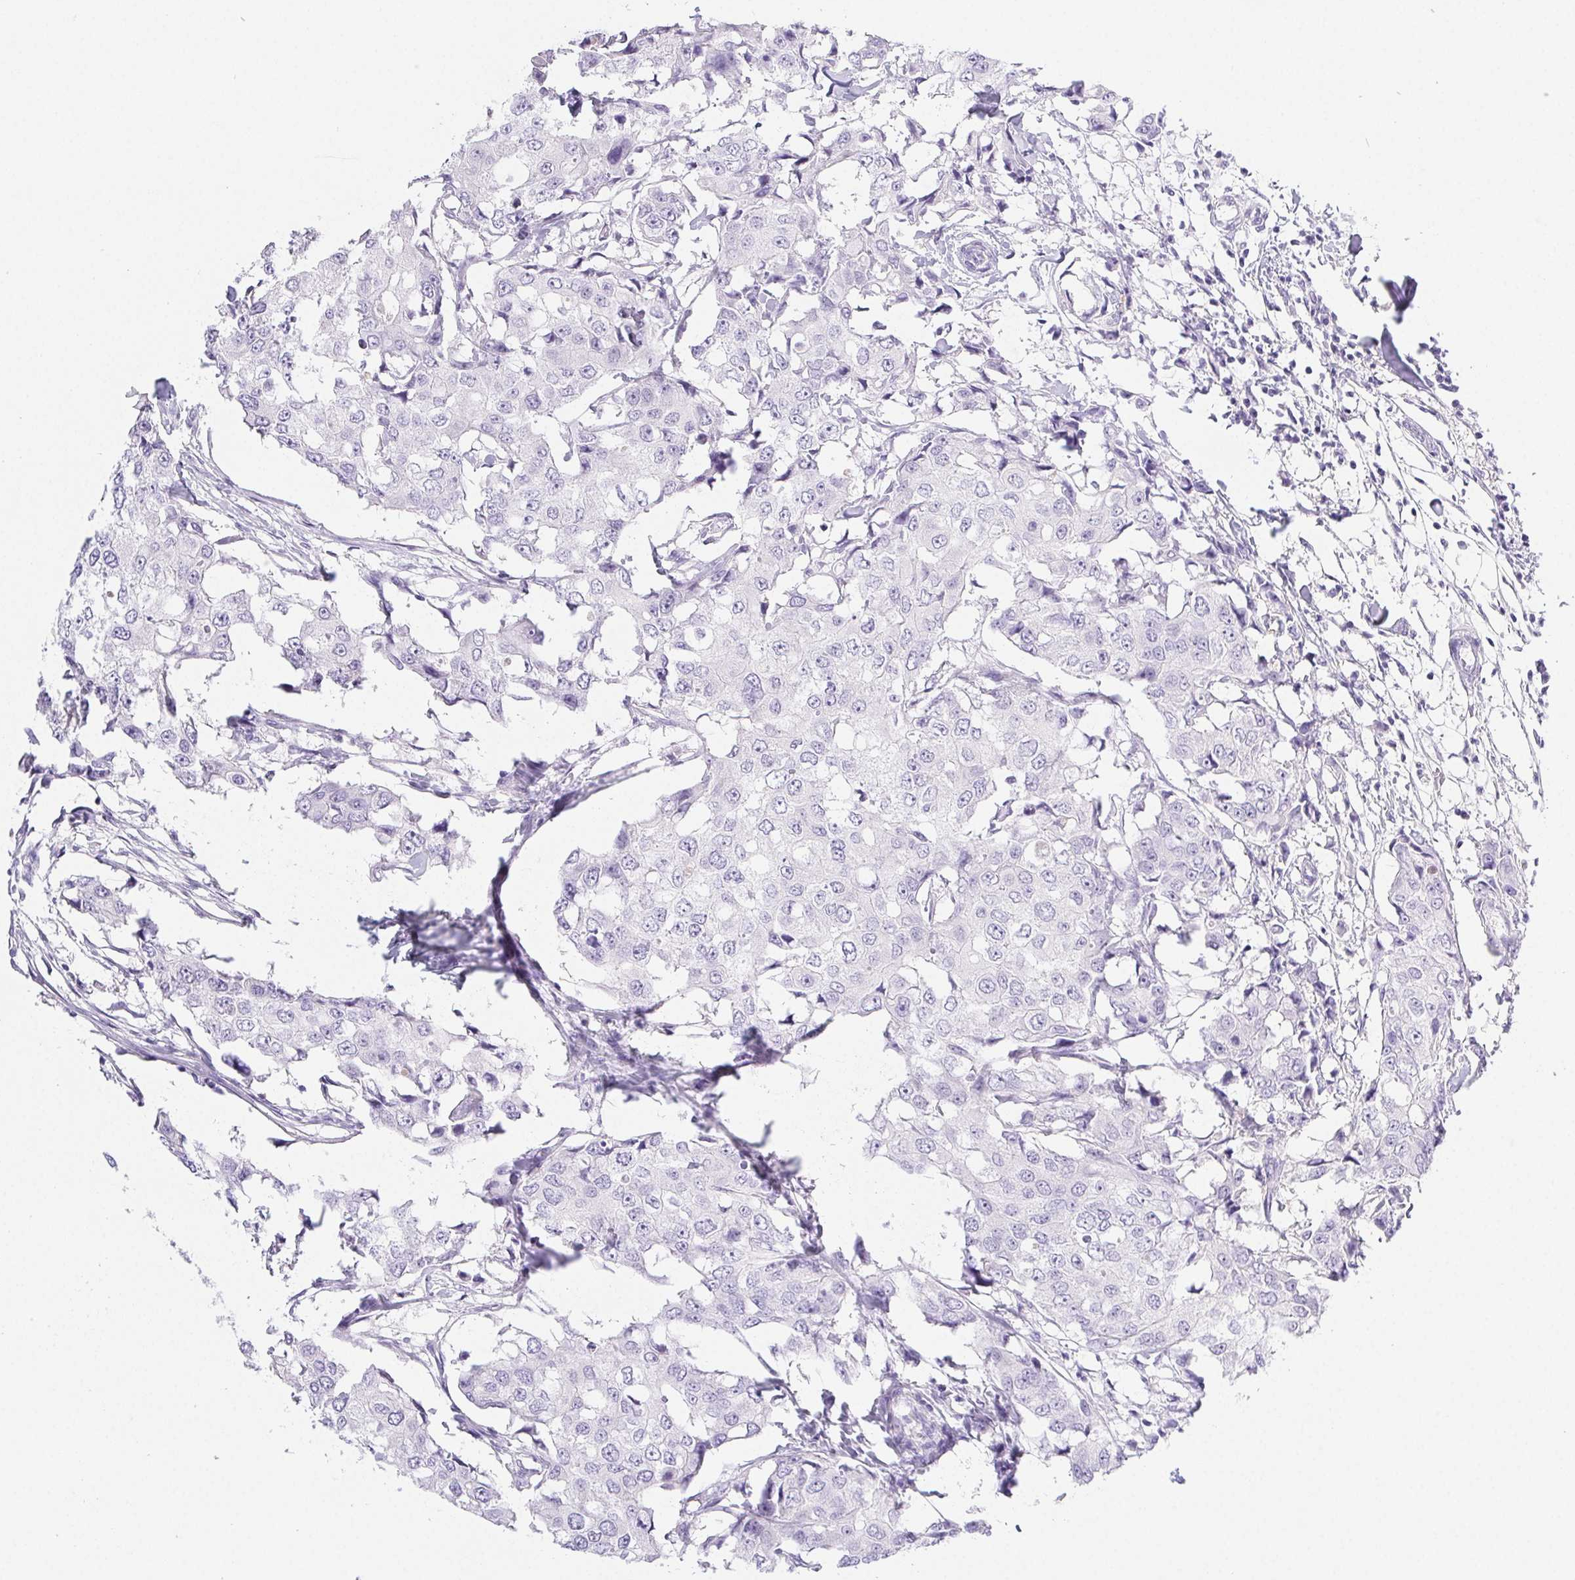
{"staining": {"intensity": "negative", "quantity": "none", "location": "none"}, "tissue": "breast cancer", "cell_type": "Tumor cells", "image_type": "cancer", "snomed": [{"axis": "morphology", "description": "Duct carcinoma"}, {"axis": "topography", "description": "Breast"}], "caption": "This is an immunohistochemistry (IHC) photomicrograph of breast cancer. There is no expression in tumor cells.", "gene": "PNLIP", "patient": {"sex": "female", "age": 27}}